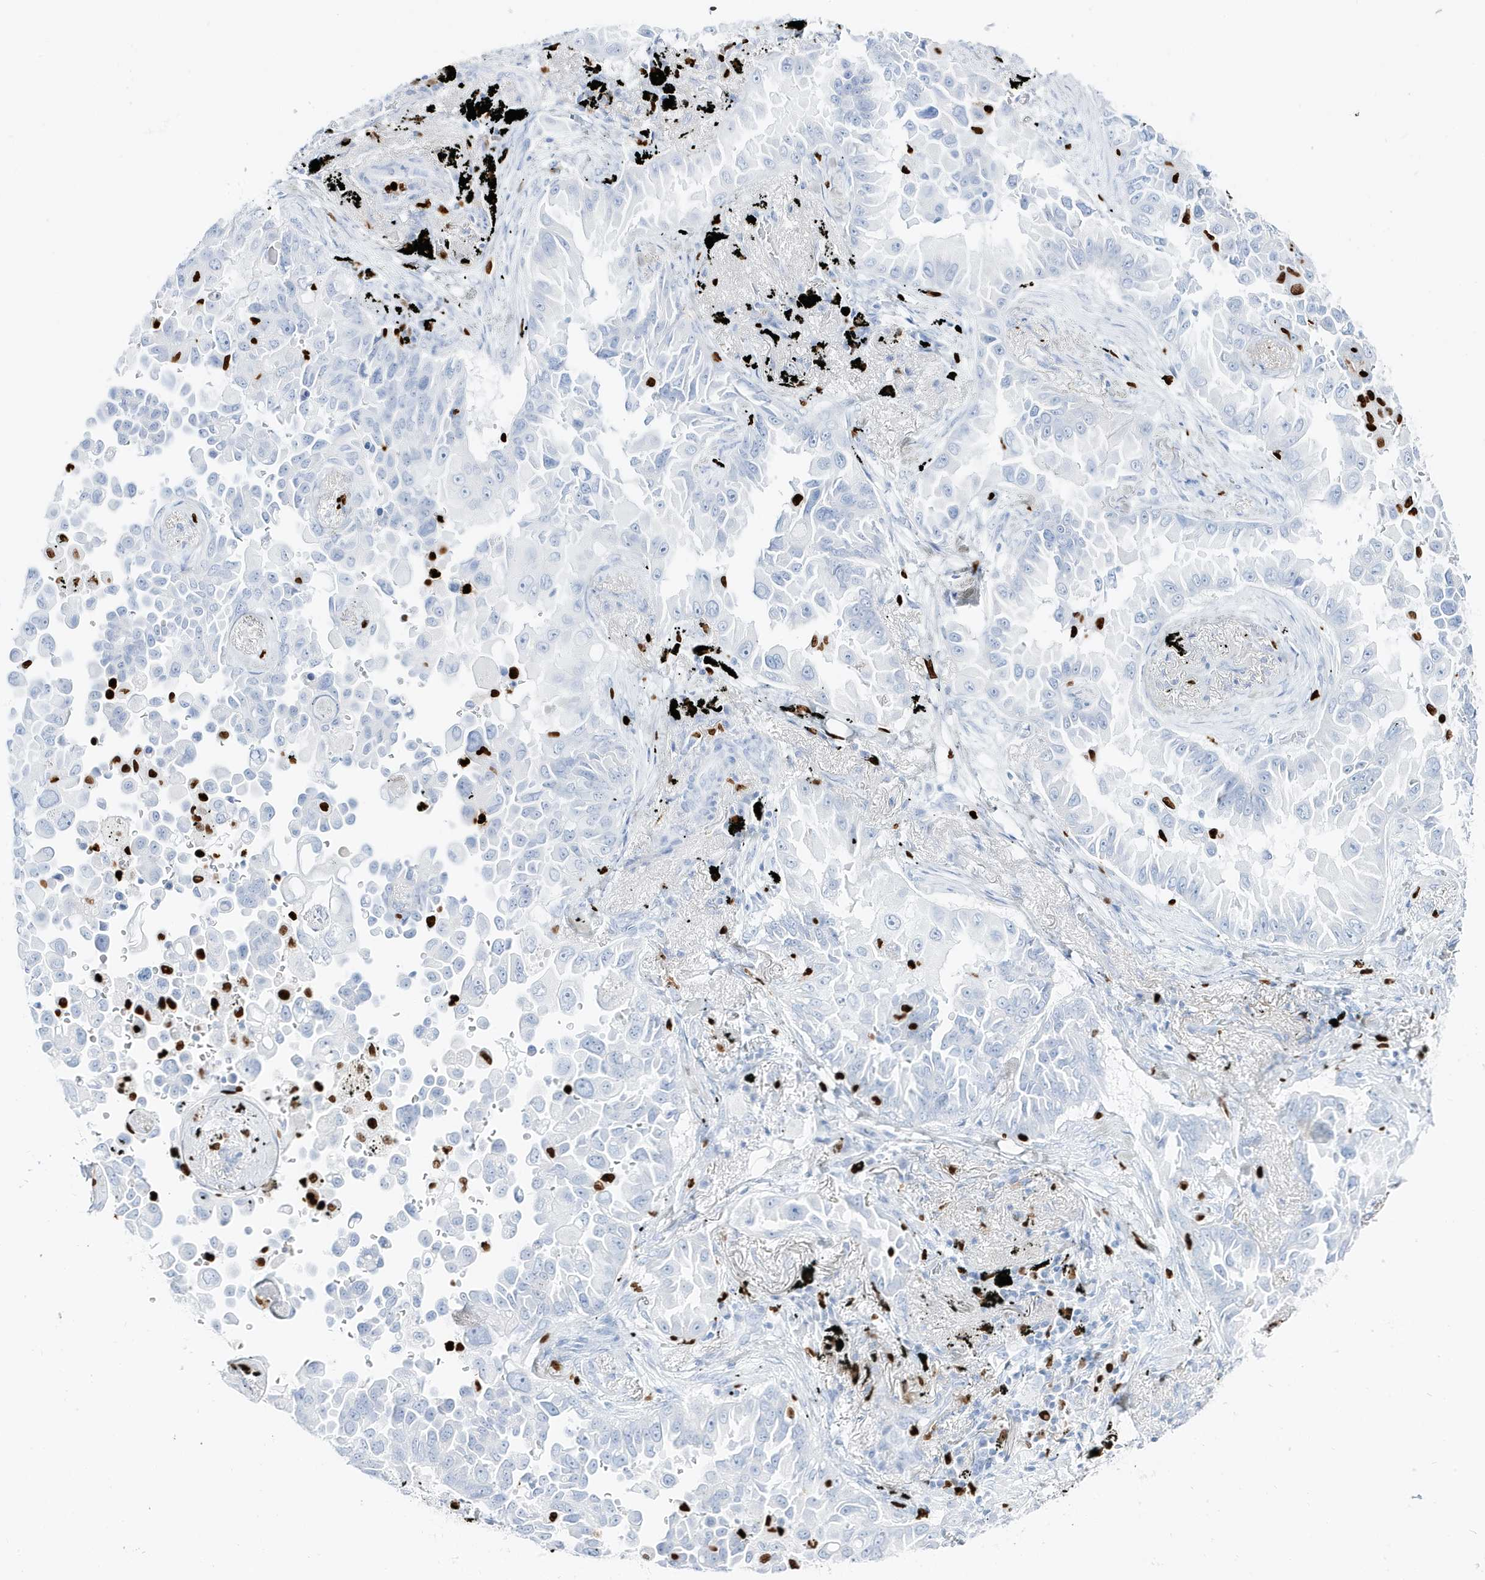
{"staining": {"intensity": "negative", "quantity": "none", "location": "none"}, "tissue": "lung cancer", "cell_type": "Tumor cells", "image_type": "cancer", "snomed": [{"axis": "morphology", "description": "Adenocarcinoma, NOS"}, {"axis": "topography", "description": "Lung"}], "caption": "Immunohistochemical staining of human lung cancer (adenocarcinoma) reveals no significant expression in tumor cells.", "gene": "MNDA", "patient": {"sex": "female", "age": 67}}